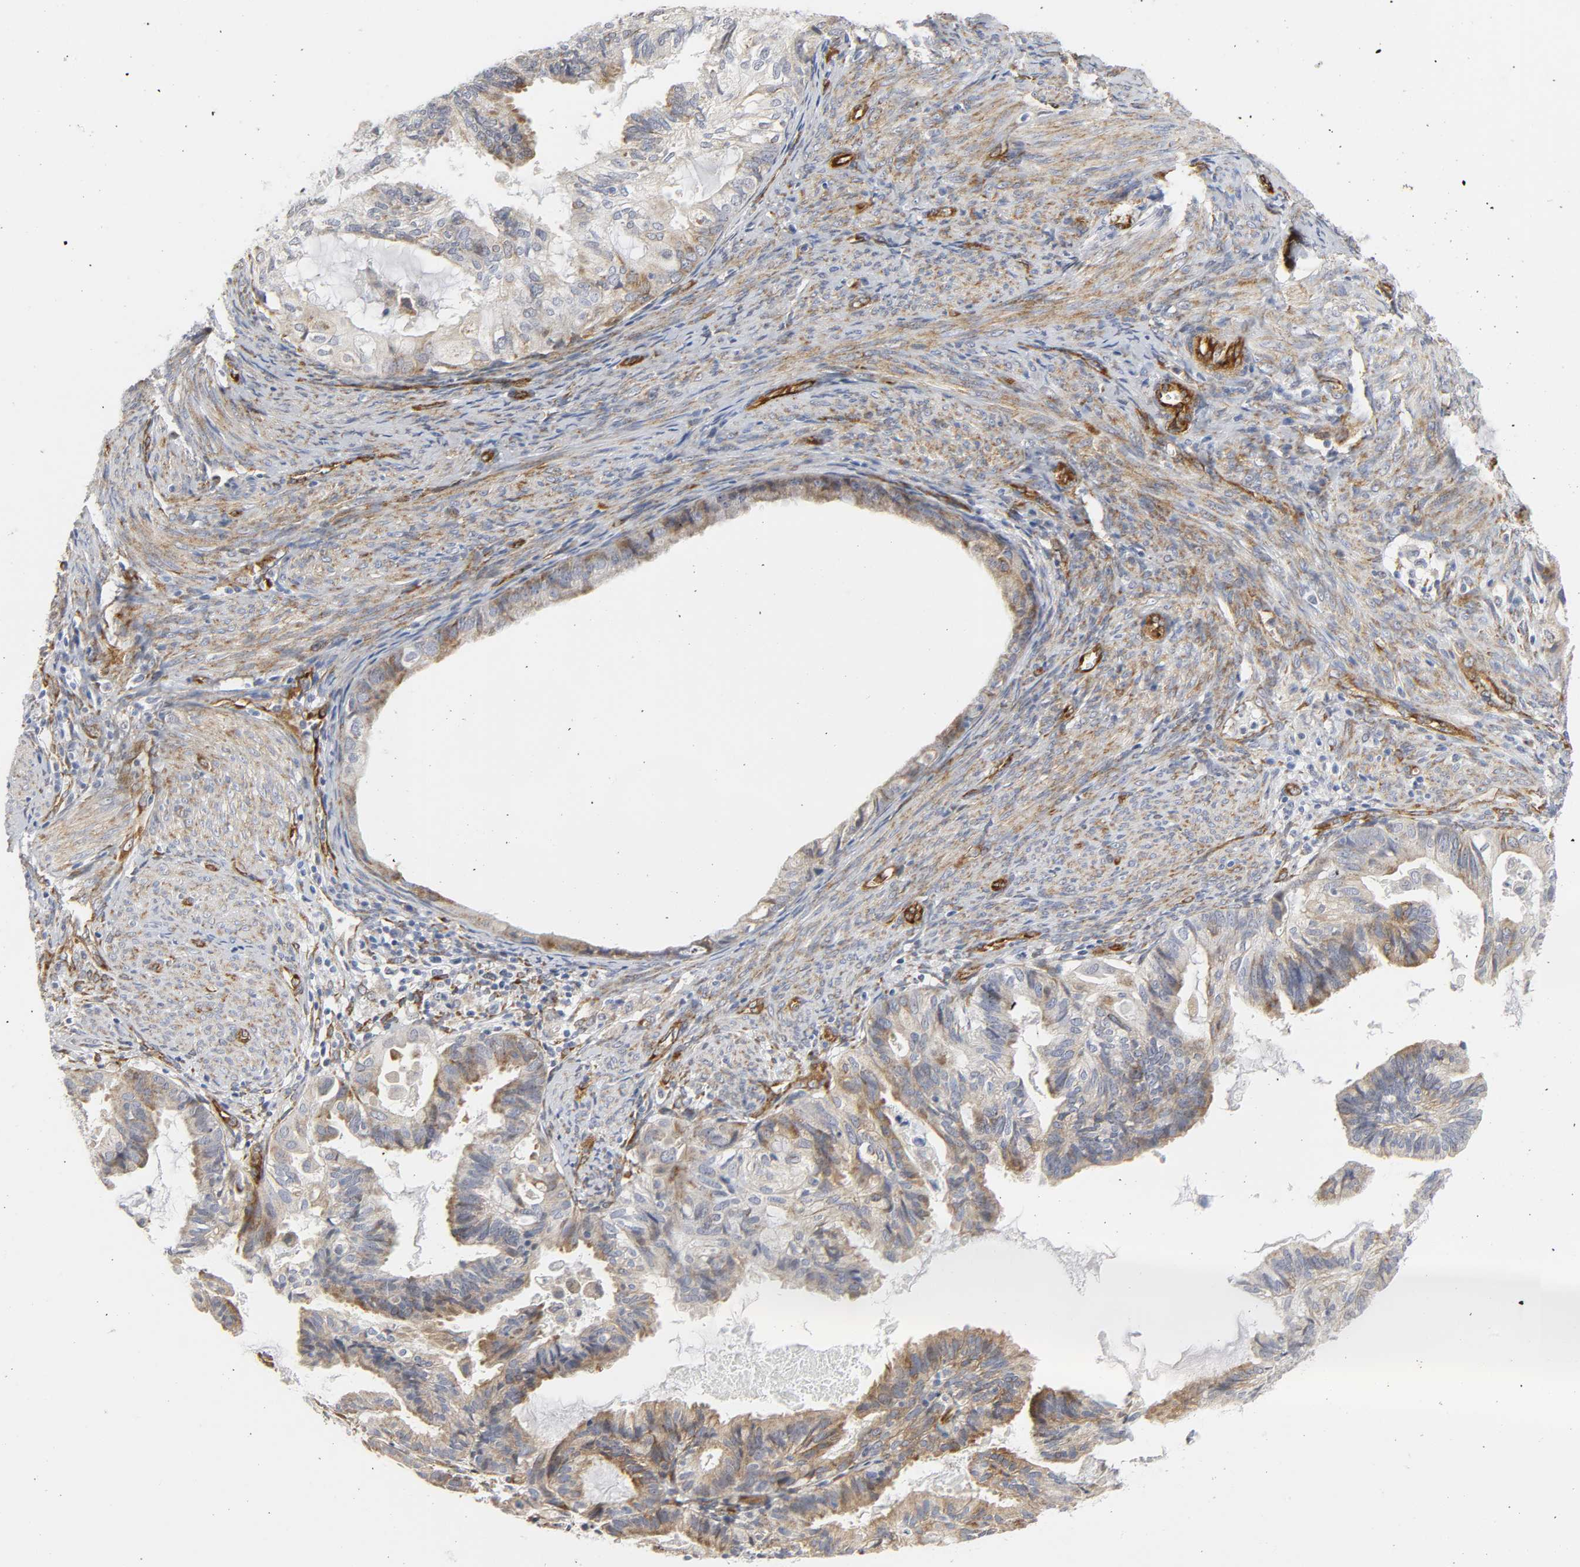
{"staining": {"intensity": "moderate", "quantity": "<25%", "location": "cytoplasmic/membranous"}, "tissue": "cervical cancer", "cell_type": "Tumor cells", "image_type": "cancer", "snomed": [{"axis": "morphology", "description": "Normal tissue, NOS"}, {"axis": "morphology", "description": "Adenocarcinoma, NOS"}, {"axis": "topography", "description": "Cervix"}, {"axis": "topography", "description": "Endometrium"}], "caption": "Human cervical adenocarcinoma stained with a protein marker demonstrates moderate staining in tumor cells.", "gene": "DOCK1", "patient": {"sex": "female", "age": 86}}